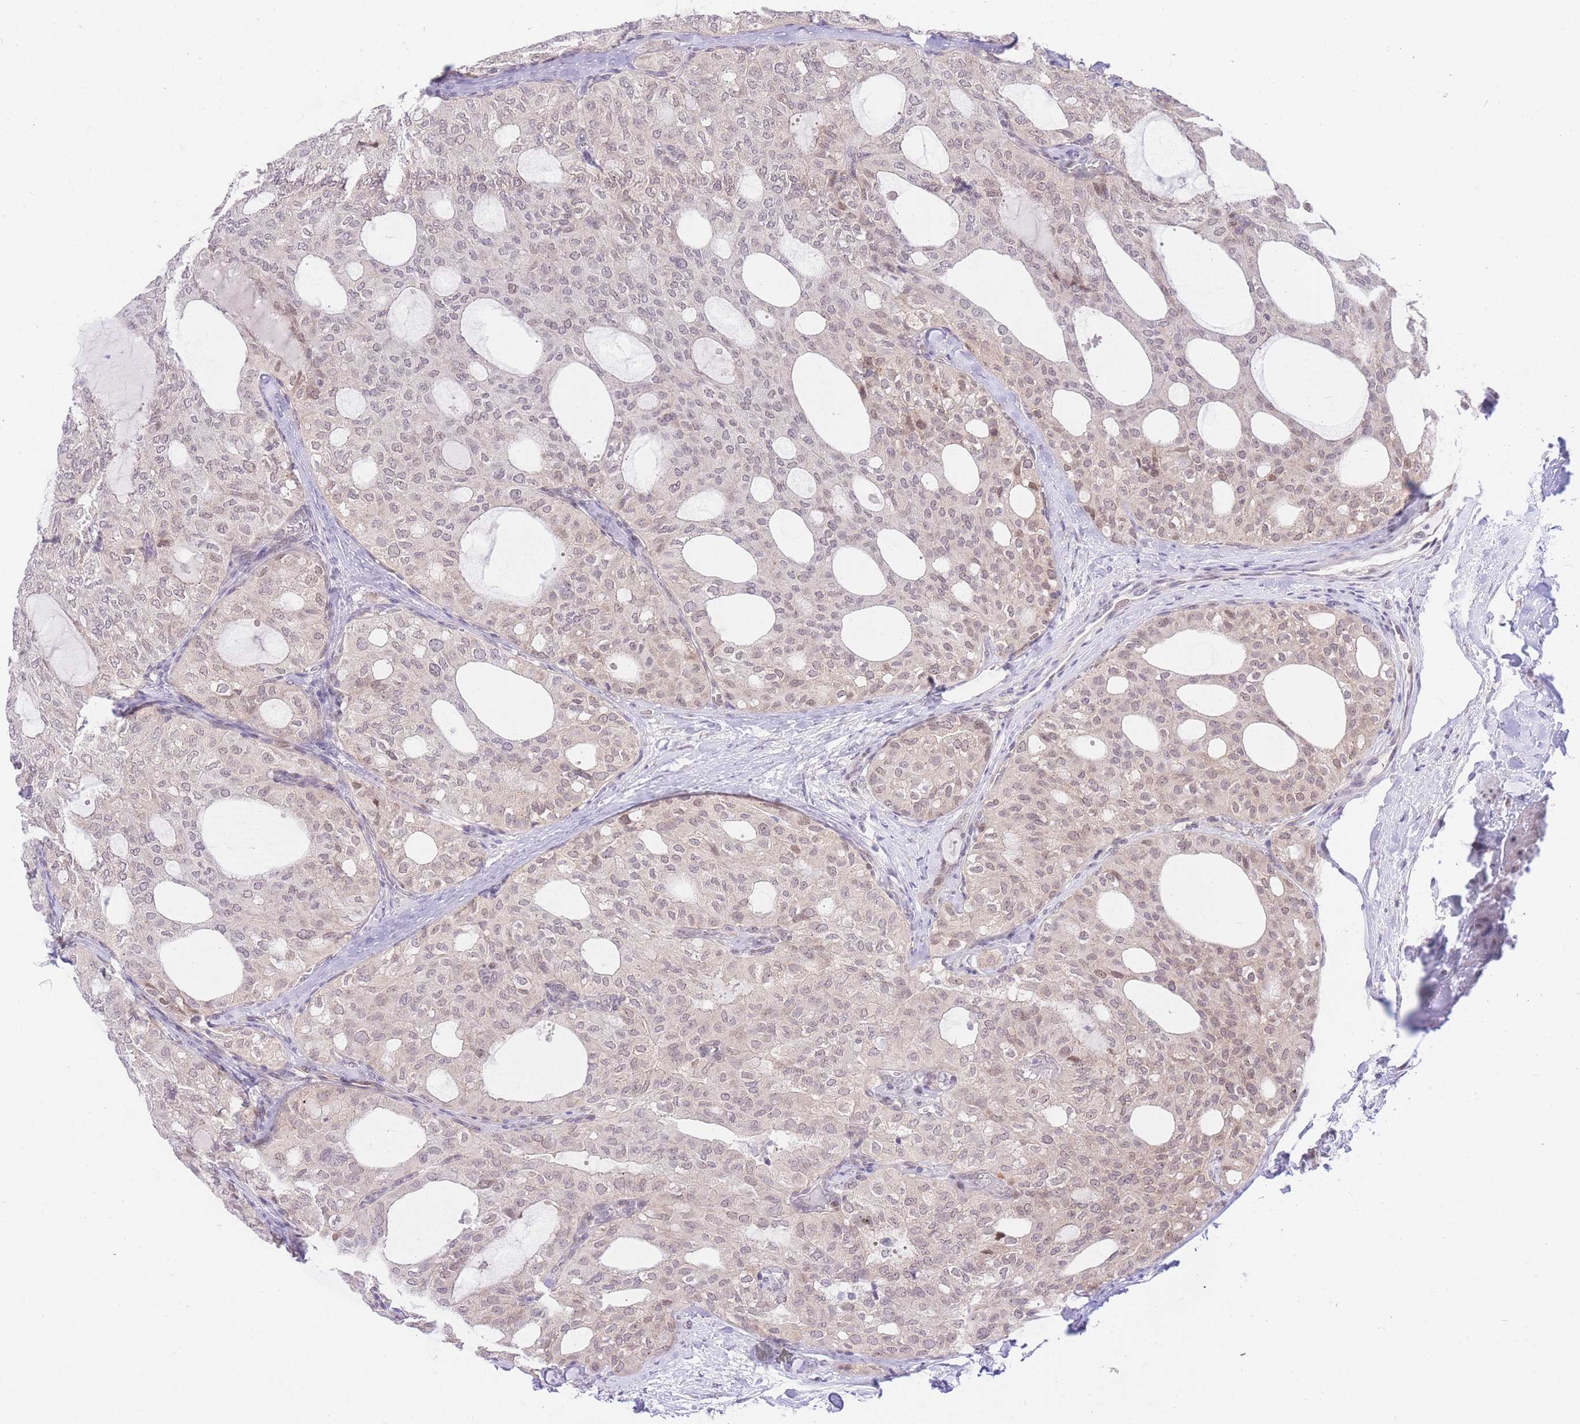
{"staining": {"intensity": "weak", "quantity": "25%-75%", "location": "nuclear"}, "tissue": "thyroid cancer", "cell_type": "Tumor cells", "image_type": "cancer", "snomed": [{"axis": "morphology", "description": "Follicular adenoma carcinoma, NOS"}, {"axis": "topography", "description": "Thyroid gland"}], "caption": "Immunohistochemical staining of follicular adenoma carcinoma (thyroid) shows low levels of weak nuclear positivity in about 25%-75% of tumor cells.", "gene": "STK39", "patient": {"sex": "male", "age": 75}}